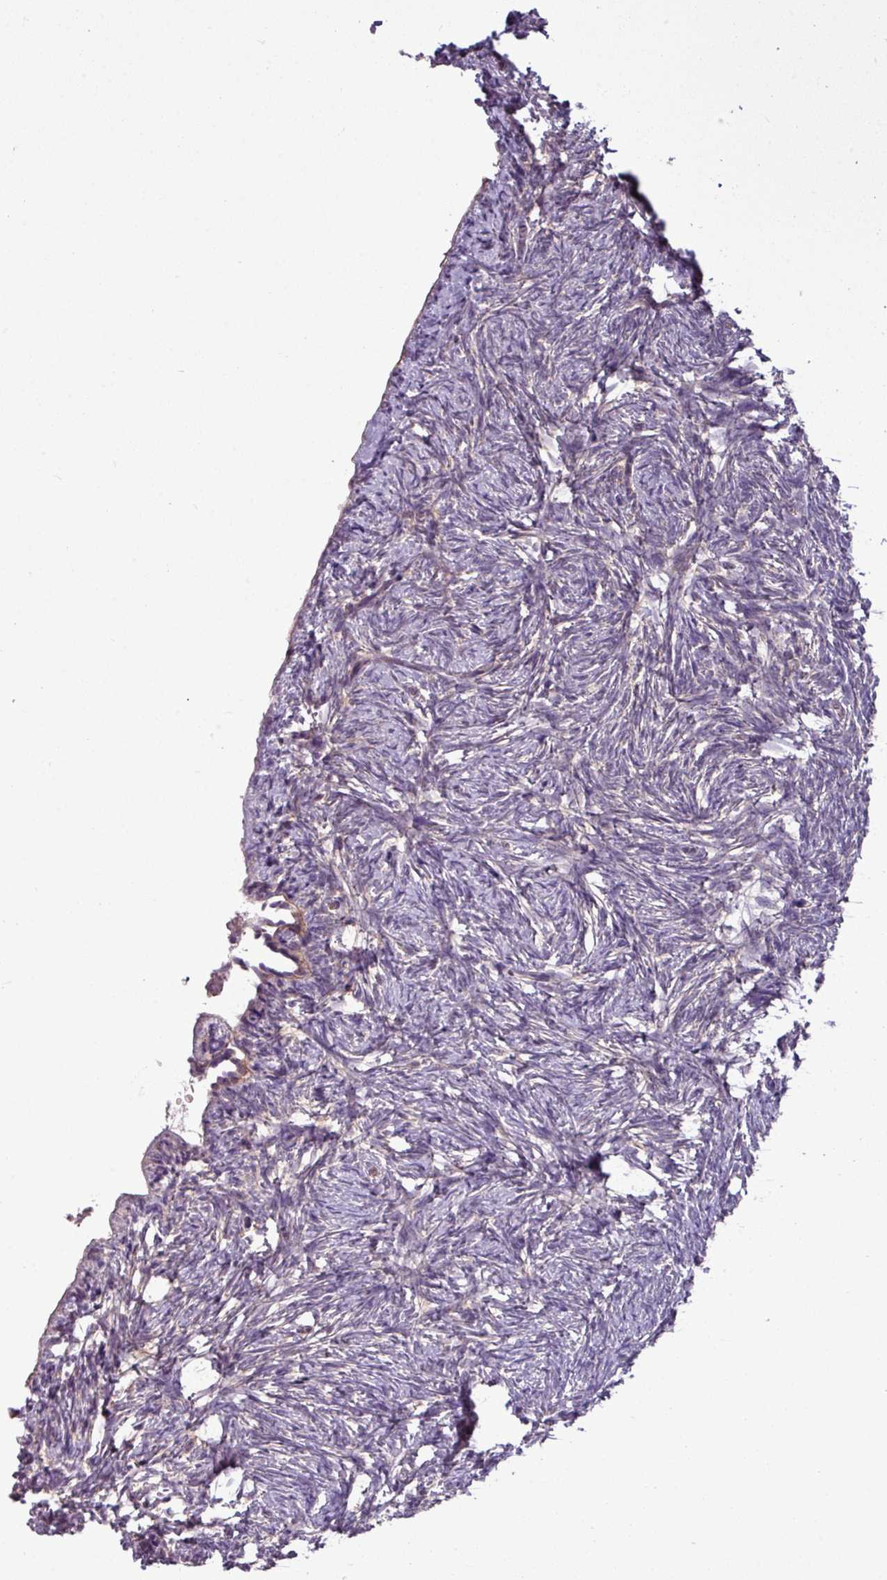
{"staining": {"intensity": "moderate", "quantity": ">75%", "location": "cytoplasmic/membranous"}, "tissue": "ovary", "cell_type": "Follicle cells", "image_type": "normal", "snomed": [{"axis": "morphology", "description": "Normal tissue, NOS"}, {"axis": "topography", "description": "Ovary"}], "caption": "Unremarkable ovary was stained to show a protein in brown. There is medium levels of moderate cytoplasmic/membranous expression in about >75% of follicle cells. The staining was performed using DAB to visualize the protein expression in brown, while the nuclei were stained in blue with hematoxylin (Magnification: 20x).", "gene": "PAPLN", "patient": {"sex": "female", "age": 51}}